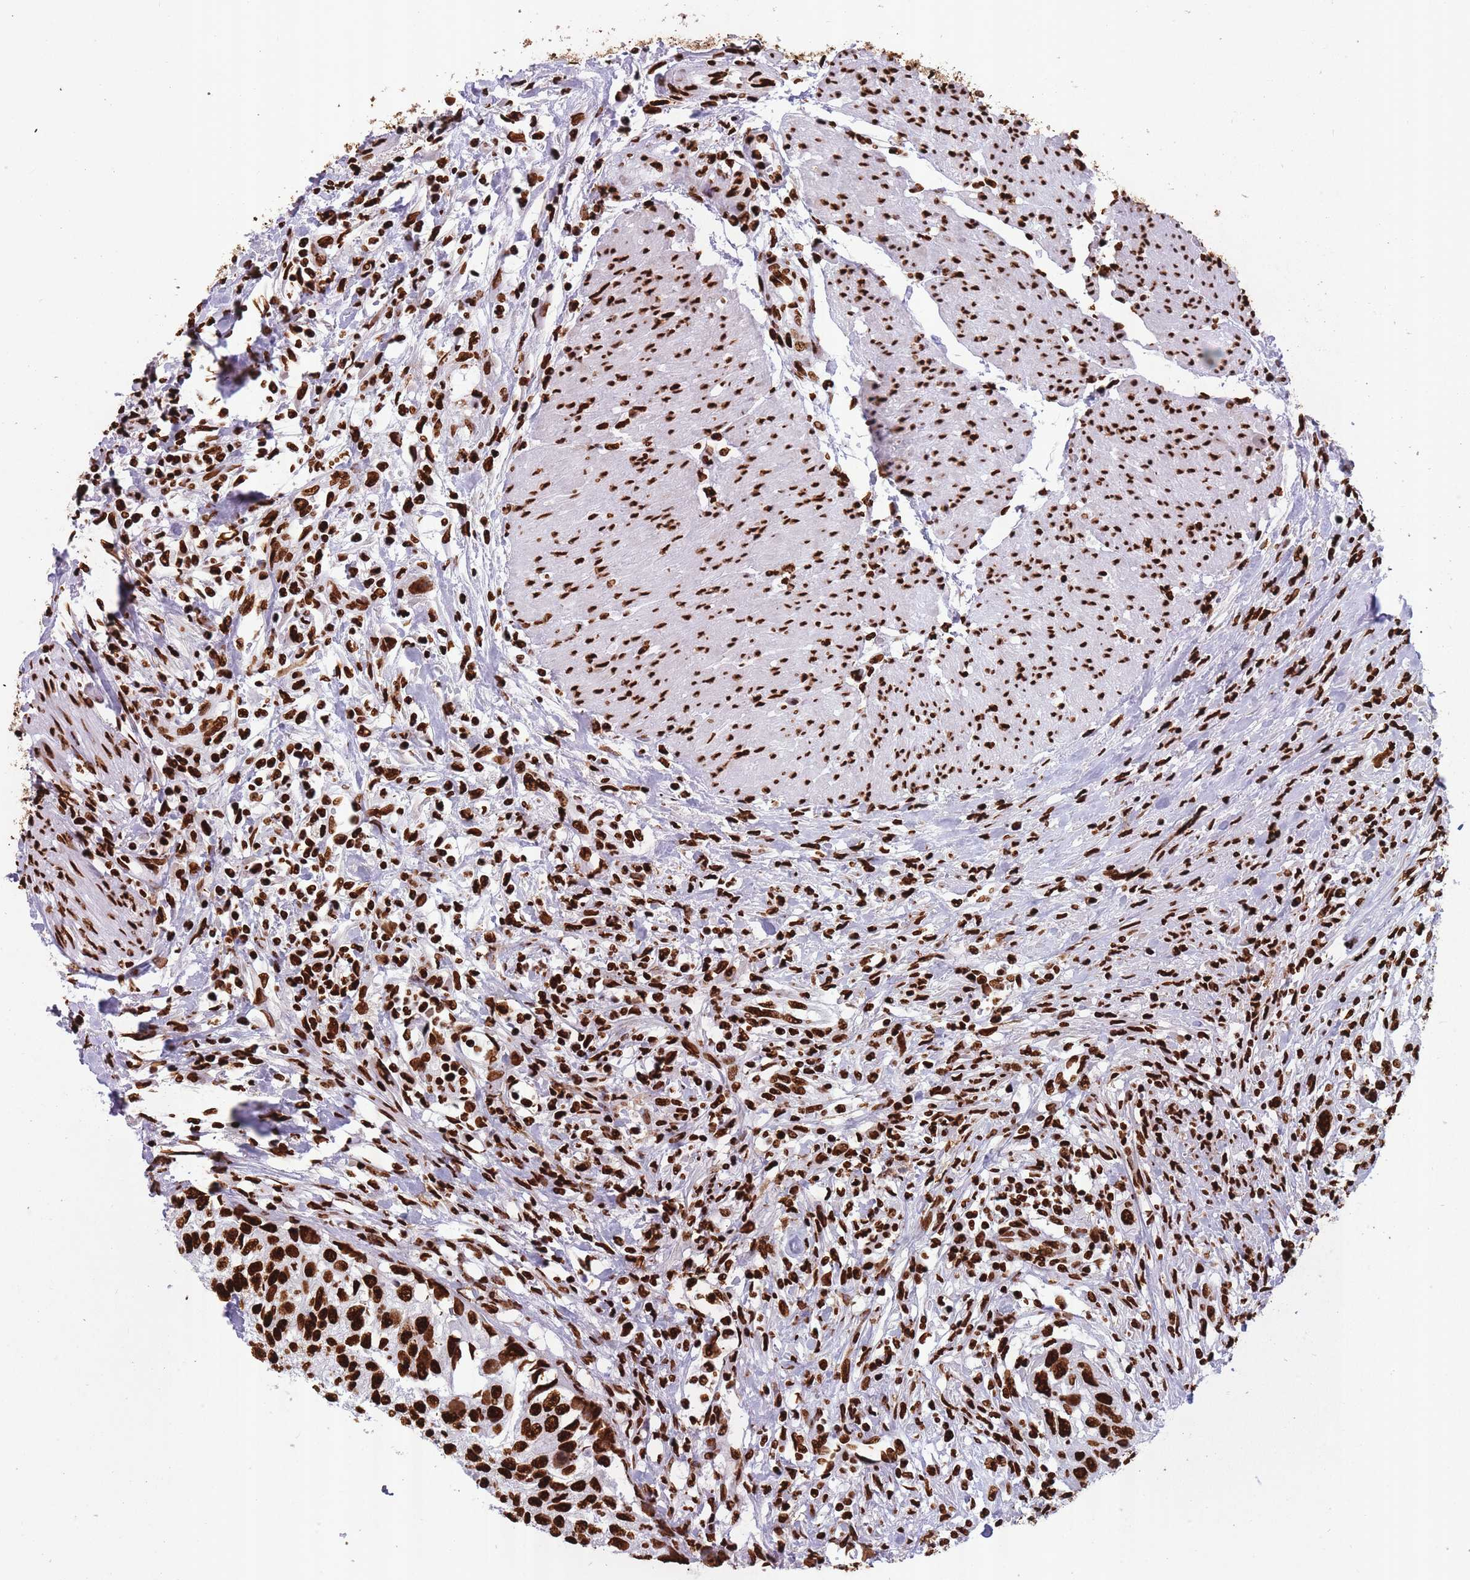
{"staining": {"intensity": "strong", "quantity": ">75%", "location": "nuclear"}, "tissue": "urothelial cancer", "cell_type": "Tumor cells", "image_type": "cancer", "snomed": [{"axis": "morphology", "description": "Urothelial carcinoma, High grade"}, {"axis": "topography", "description": "Urinary bladder"}], "caption": "High-magnification brightfield microscopy of urothelial cancer stained with DAB (3,3'-diaminobenzidine) (brown) and counterstained with hematoxylin (blue). tumor cells exhibit strong nuclear staining is seen in approximately>75% of cells.", "gene": "HNRNPUL1", "patient": {"sex": "female", "age": 60}}